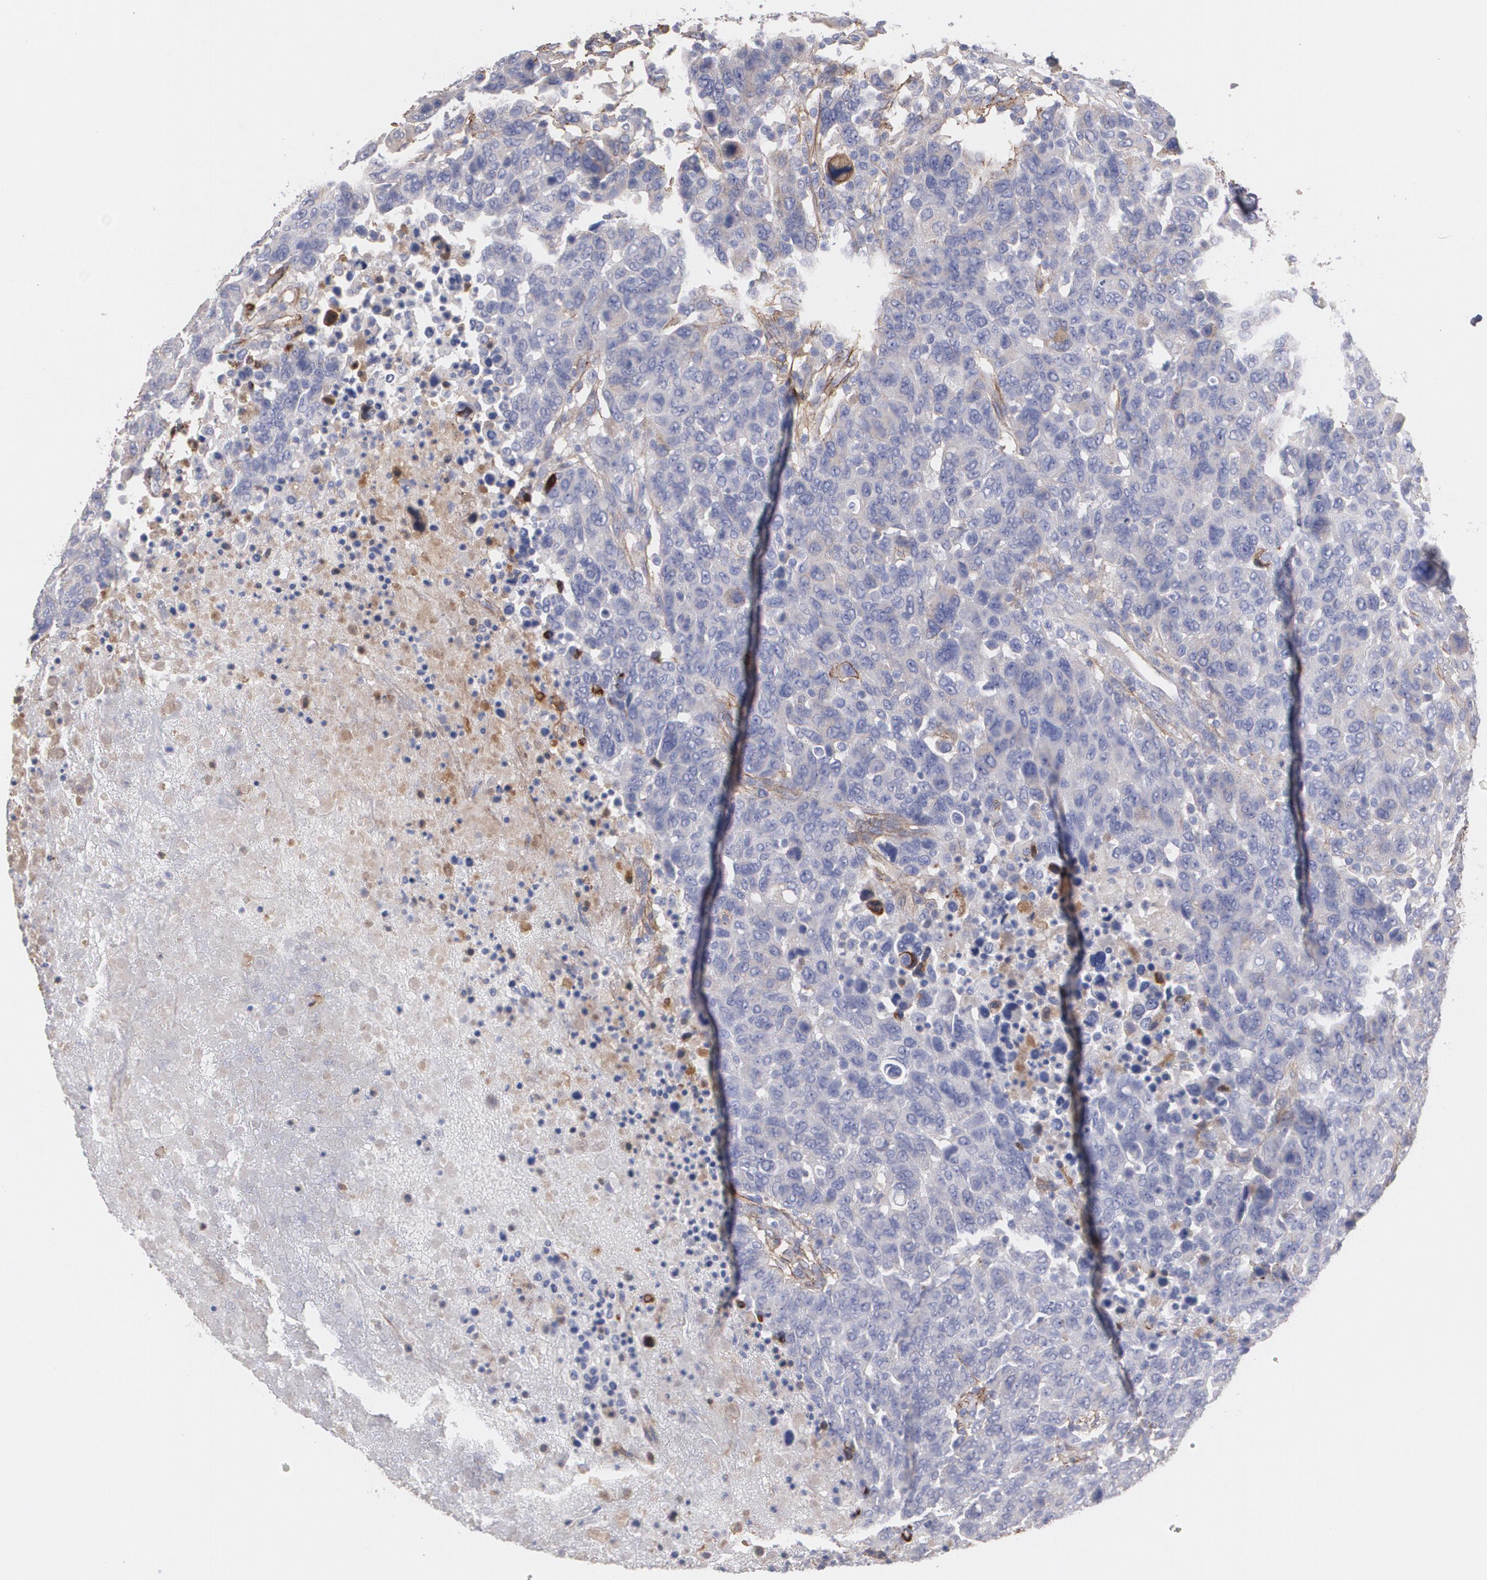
{"staining": {"intensity": "negative", "quantity": "none", "location": "none"}, "tissue": "breast cancer", "cell_type": "Tumor cells", "image_type": "cancer", "snomed": [{"axis": "morphology", "description": "Duct carcinoma"}, {"axis": "topography", "description": "Breast"}], "caption": "Protein analysis of breast cancer (invasive ductal carcinoma) demonstrates no significant positivity in tumor cells.", "gene": "FBLN1", "patient": {"sex": "female", "age": 37}}